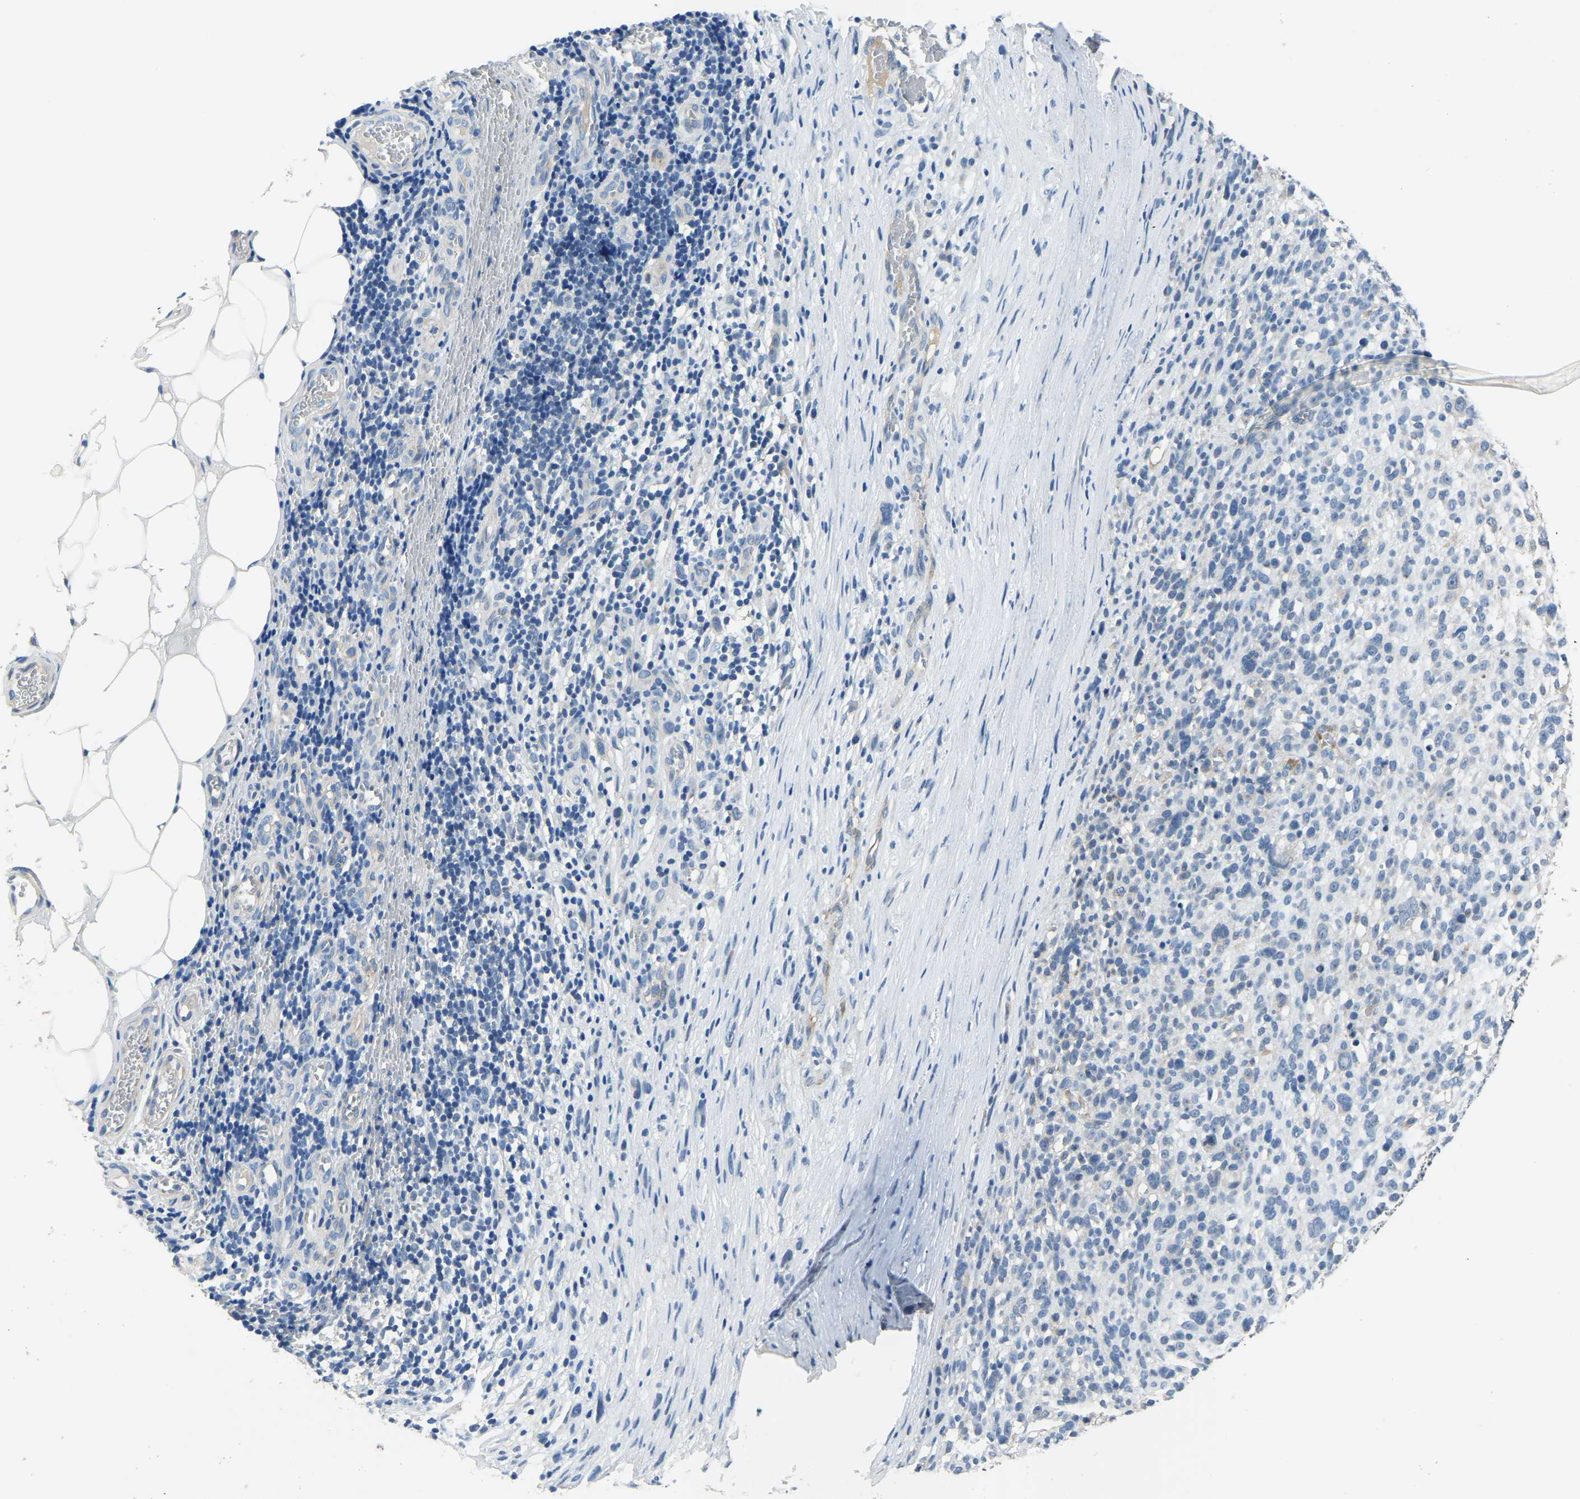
{"staining": {"intensity": "negative", "quantity": "none", "location": "none"}, "tissue": "melanoma", "cell_type": "Tumor cells", "image_type": "cancer", "snomed": [{"axis": "morphology", "description": "Malignant melanoma, NOS"}, {"axis": "topography", "description": "Skin"}], "caption": "This is an immunohistochemistry photomicrograph of human malignant melanoma. There is no positivity in tumor cells.", "gene": "HIGD2B", "patient": {"sex": "female", "age": 55}}